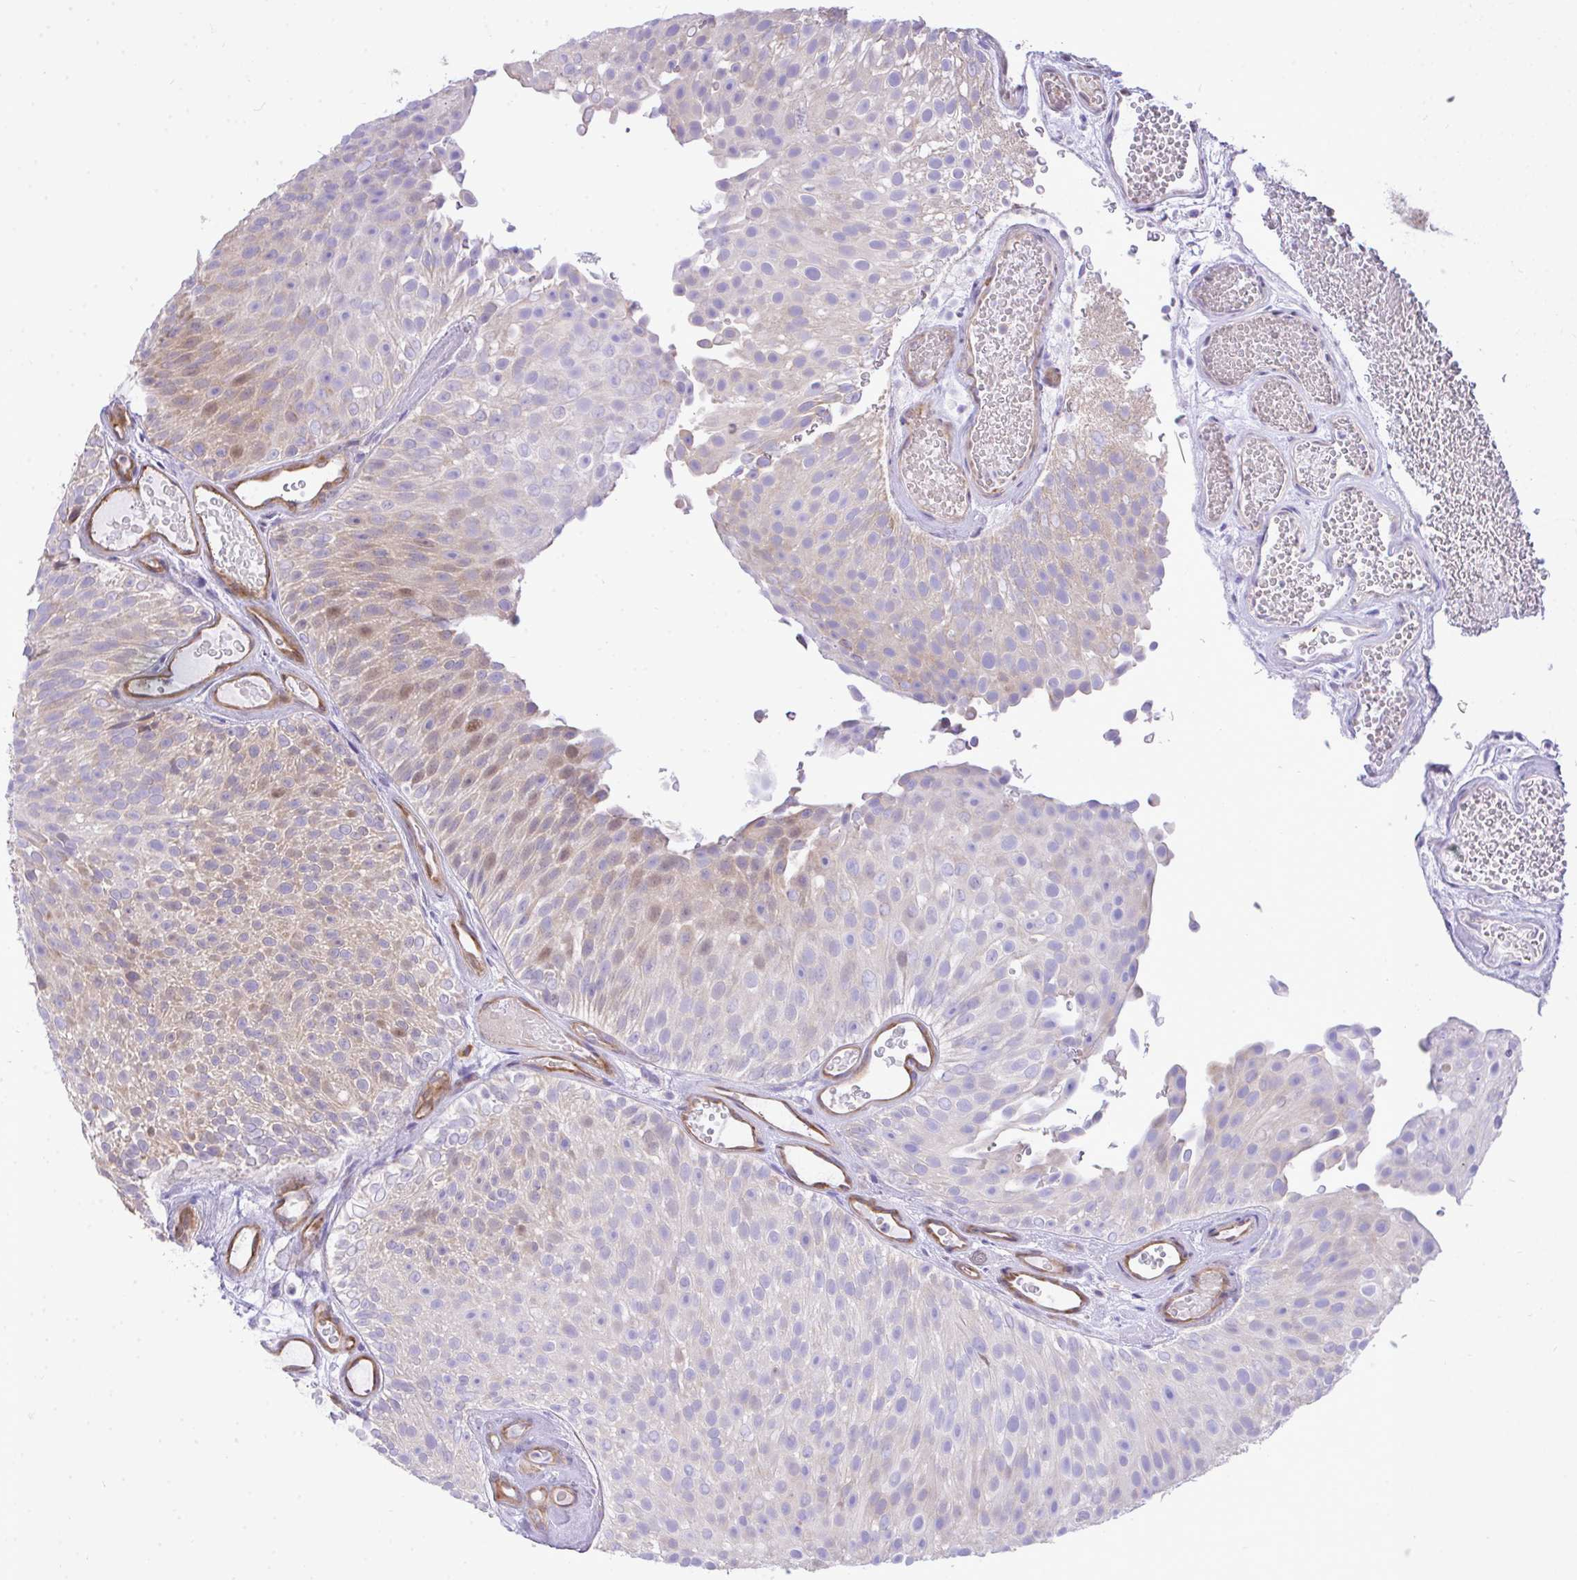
{"staining": {"intensity": "moderate", "quantity": "<25%", "location": "nuclear"}, "tissue": "urothelial cancer", "cell_type": "Tumor cells", "image_type": "cancer", "snomed": [{"axis": "morphology", "description": "Urothelial carcinoma, Low grade"}, {"axis": "topography", "description": "Urinary bladder"}], "caption": "Urothelial cancer stained with a protein marker shows moderate staining in tumor cells.", "gene": "EEF1A2", "patient": {"sex": "male", "age": 78}}